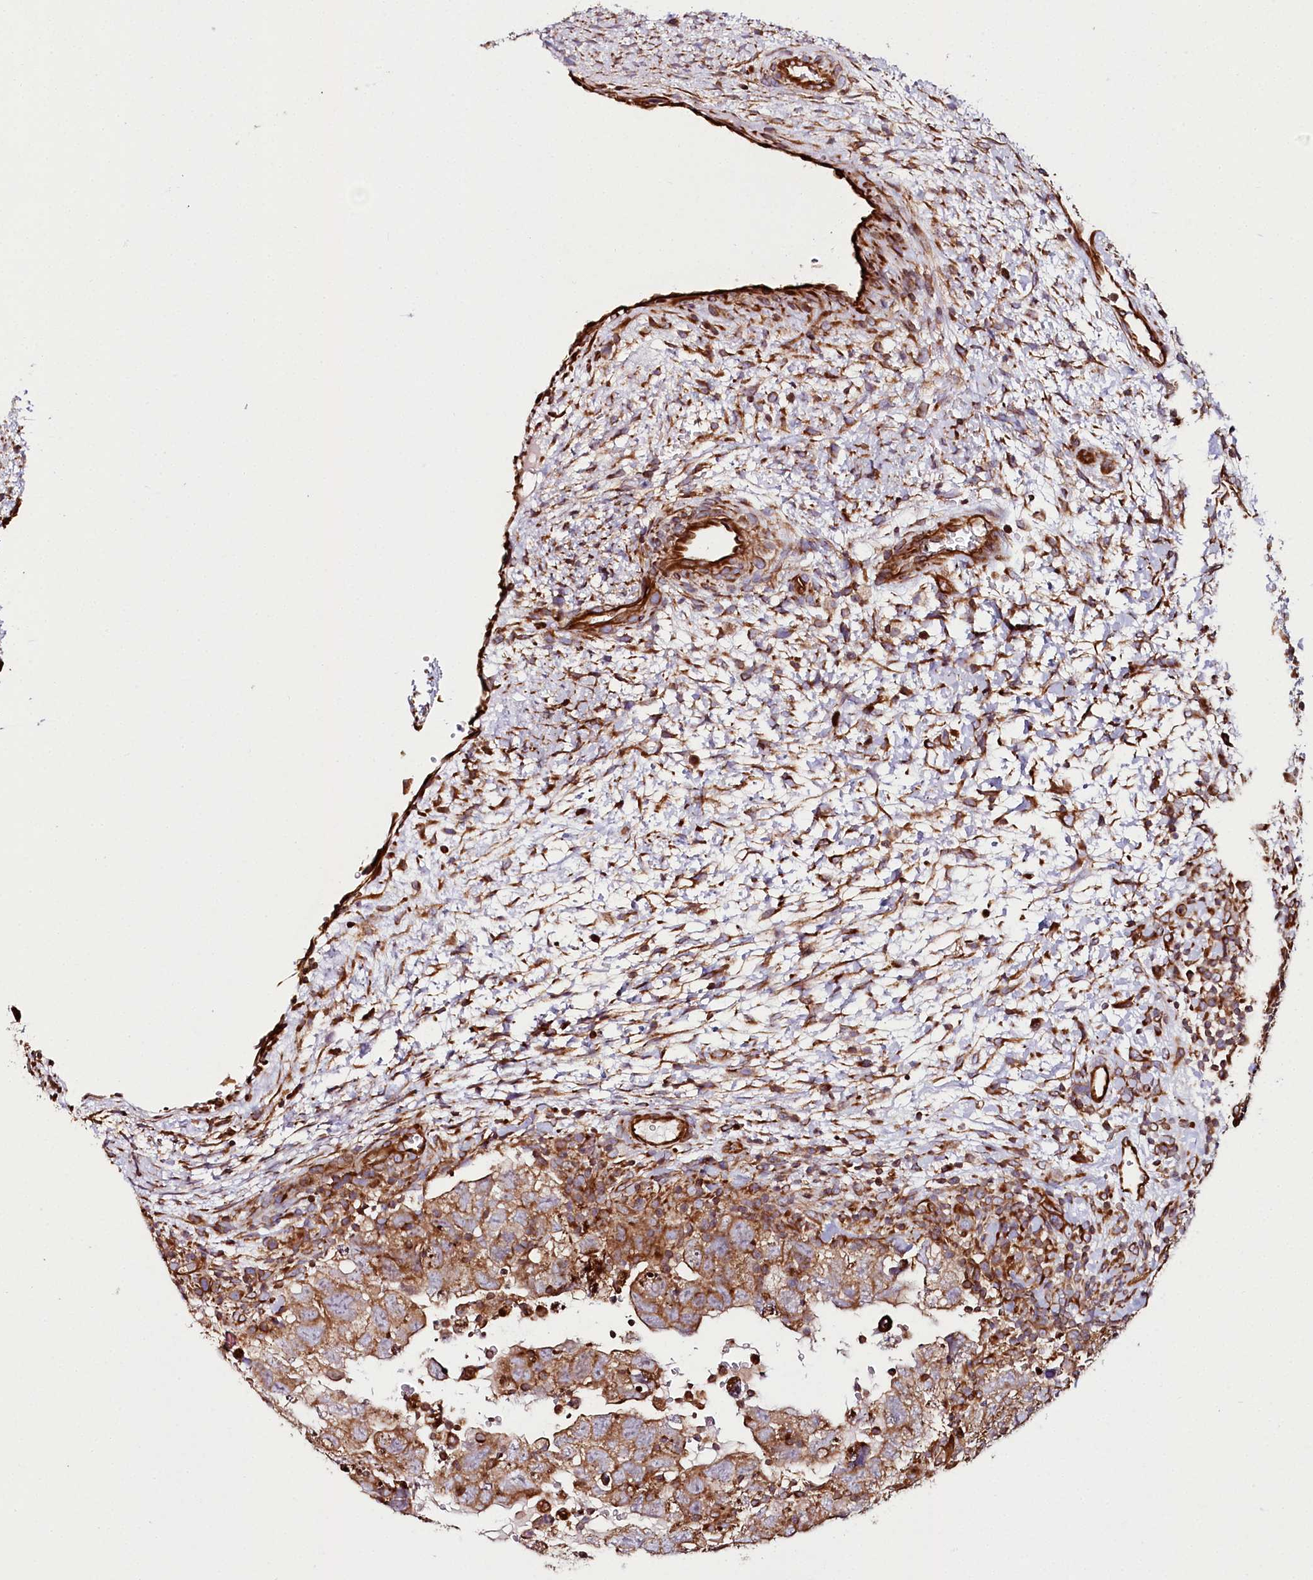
{"staining": {"intensity": "moderate", "quantity": ">75%", "location": "cytoplasmic/membranous"}, "tissue": "testis cancer", "cell_type": "Tumor cells", "image_type": "cancer", "snomed": [{"axis": "morphology", "description": "Carcinoma, Embryonal, NOS"}, {"axis": "topography", "description": "Testis"}], "caption": "Embryonal carcinoma (testis) was stained to show a protein in brown. There is medium levels of moderate cytoplasmic/membranous positivity in about >75% of tumor cells.", "gene": "THUMPD3", "patient": {"sex": "male", "age": 37}}